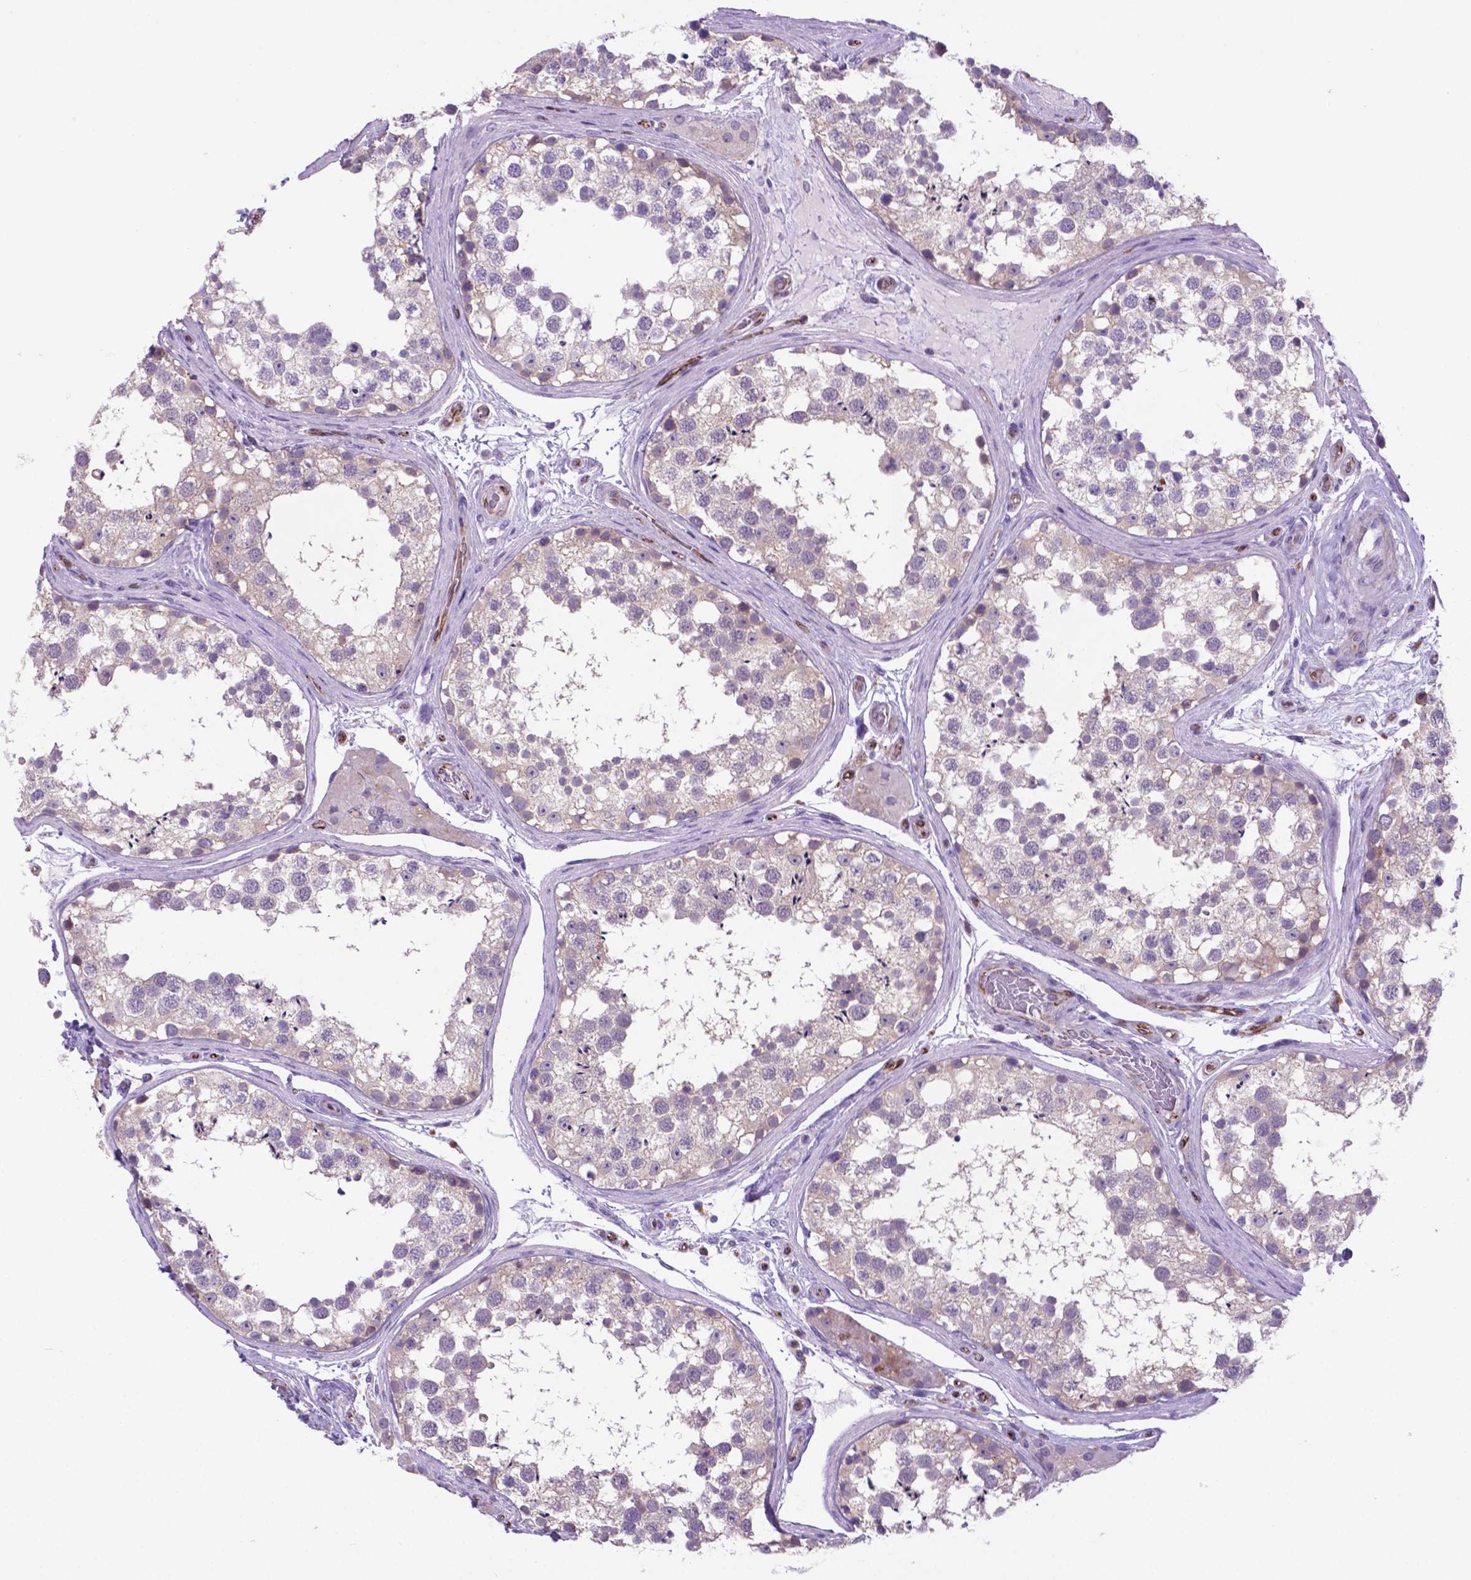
{"staining": {"intensity": "weak", "quantity": "<25%", "location": "cytoplasmic/membranous"}, "tissue": "testis", "cell_type": "Cells in seminiferous ducts", "image_type": "normal", "snomed": [{"axis": "morphology", "description": "Normal tissue, NOS"}, {"axis": "morphology", "description": "Seminoma, NOS"}, {"axis": "topography", "description": "Testis"}], "caption": "Micrograph shows no protein positivity in cells in seminiferous ducts of normal testis.", "gene": "LZTR1", "patient": {"sex": "male", "age": 65}}